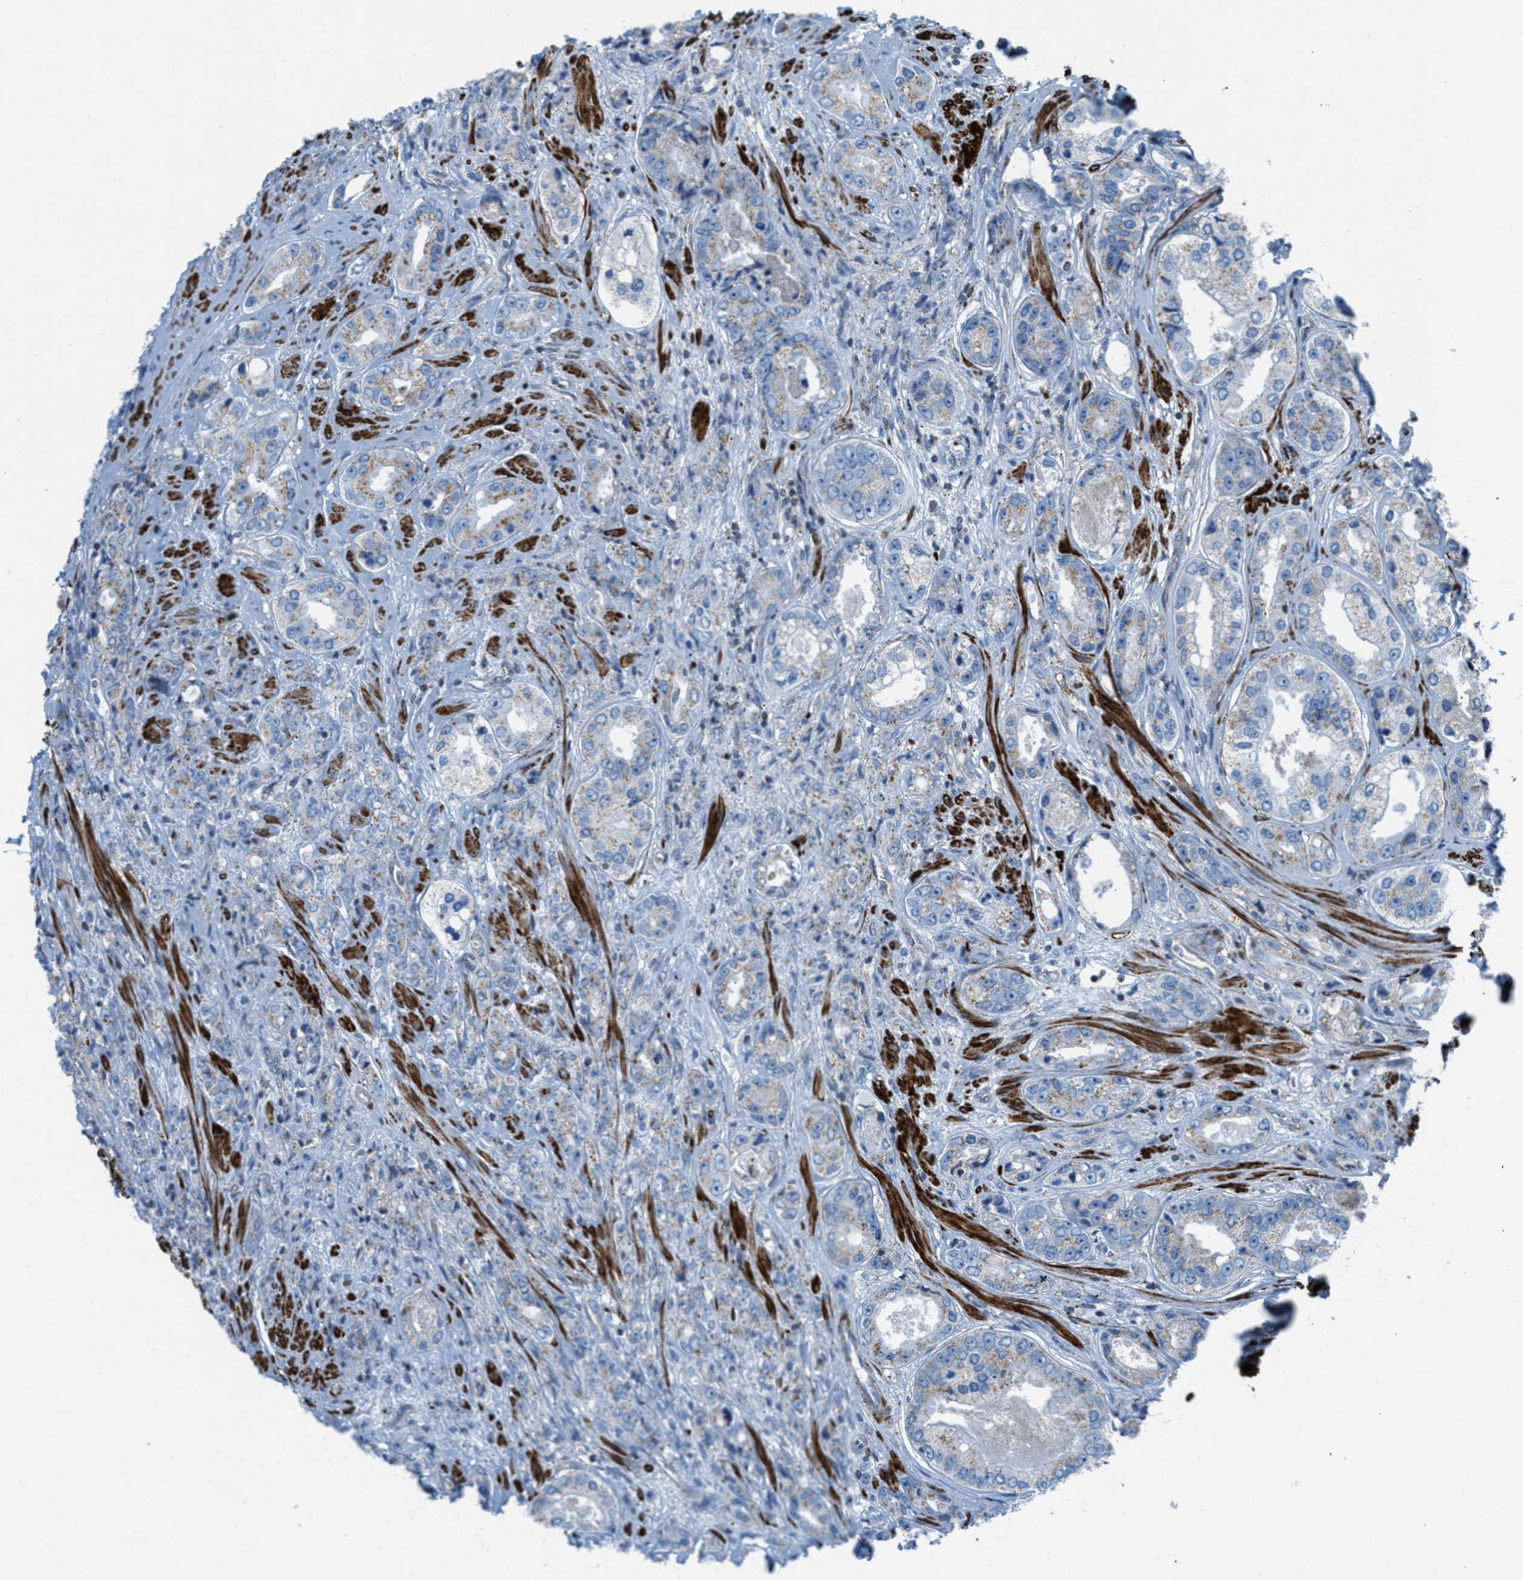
{"staining": {"intensity": "weak", "quantity": "<25%", "location": "cytoplasmic/membranous"}, "tissue": "prostate cancer", "cell_type": "Tumor cells", "image_type": "cancer", "snomed": [{"axis": "morphology", "description": "Adenocarcinoma, High grade"}, {"axis": "topography", "description": "Prostate"}], "caption": "The micrograph demonstrates no staining of tumor cells in prostate cancer (adenocarcinoma (high-grade)).", "gene": "MFSD13A", "patient": {"sex": "male", "age": 61}}